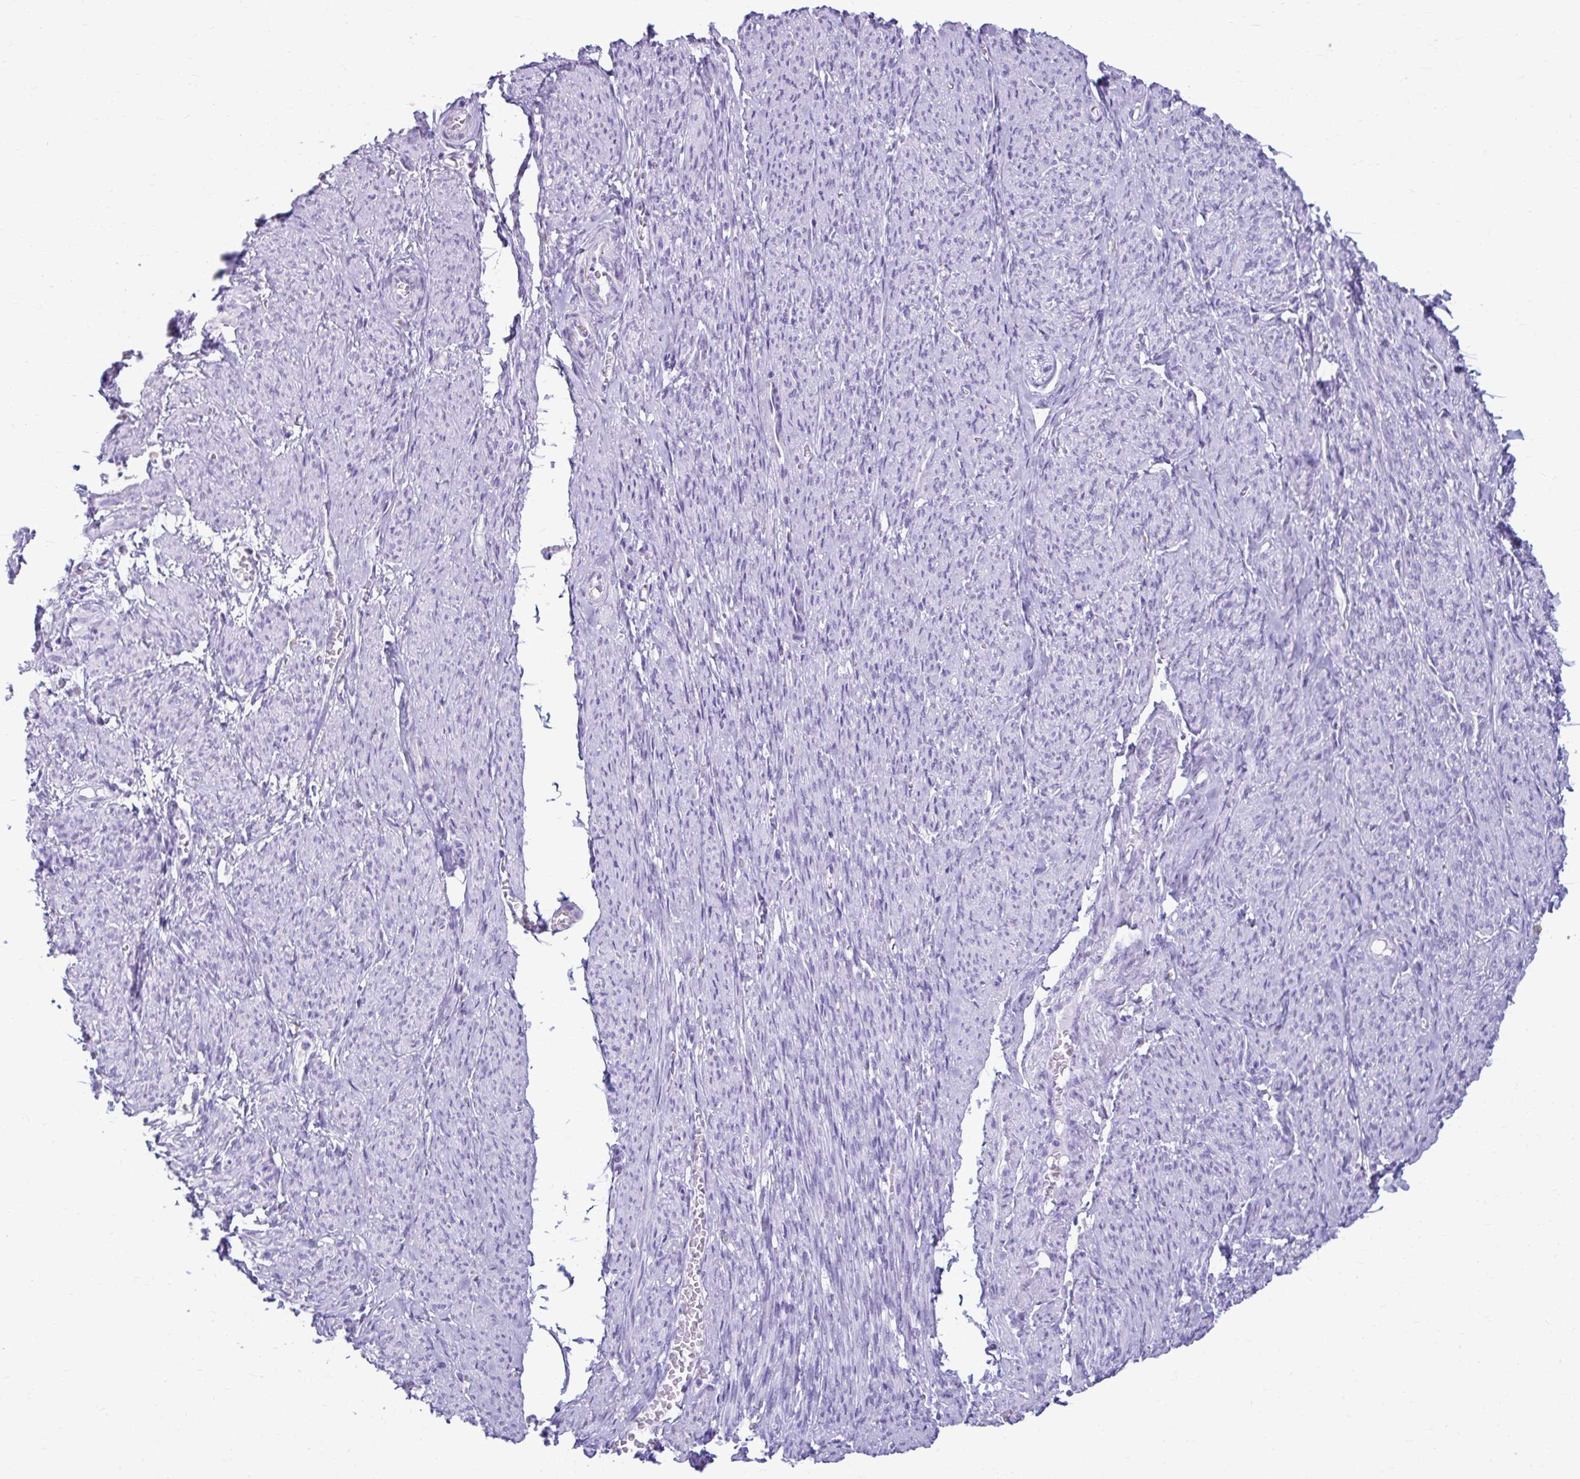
{"staining": {"intensity": "negative", "quantity": "none", "location": "none"}, "tissue": "smooth muscle", "cell_type": "Smooth muscle cells", "image_type": "normal", "snomed": [{"axis": "morphology", "description": "Normal tissue, NOS"}, {"axis": "topography", "description": "Smooth muscle"}], "caption": "The image exhibits no significant staining in smooth muscle cells of smooth muscle. (DAB immunohistochemistry visualized using brightfield microscopy, high magnification).", "gene": "ATP4B", "patient": {"sex": "female", "age": 65}}